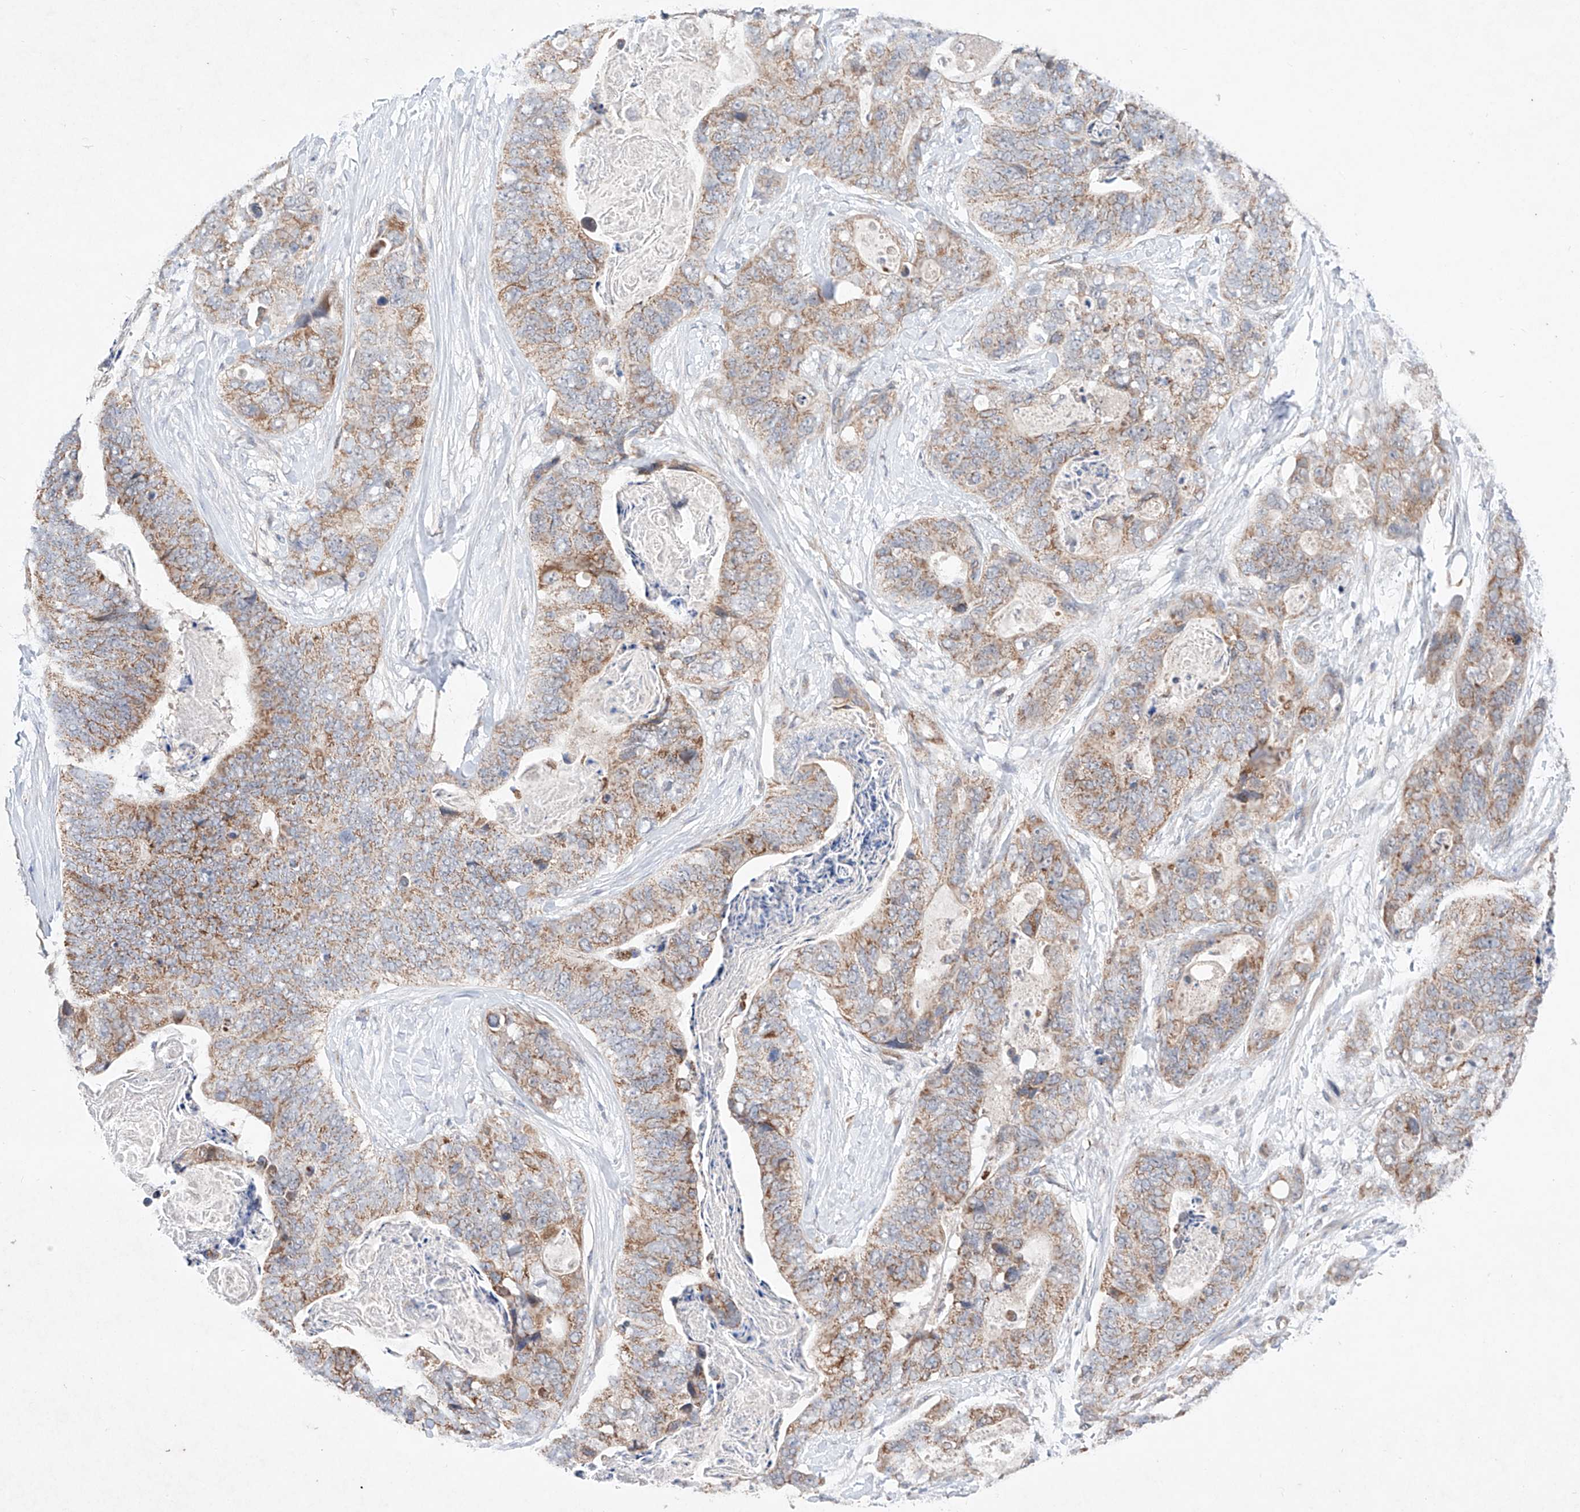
{"staining": {"intensity": "moderate", "quantity": ">75%", "location": "cytoplasmic/membranous"}, "tissue": "stomach cancer", "cell_type": "Tumor cells", "image_type": "cancer", "snomed": [{"axis": "morphology", "description": "Adenocarcinoma, NOS"}, {"axis": "topography", "description": "Stomach"}], "caption": "Moderate cytoplasmic/membranous protein expression is appreciated in approximately >75% of tumor cells in stomach adenocarcinoma.", "gene": "FASTK", "patient": {"sex": "female", "age": 89}}